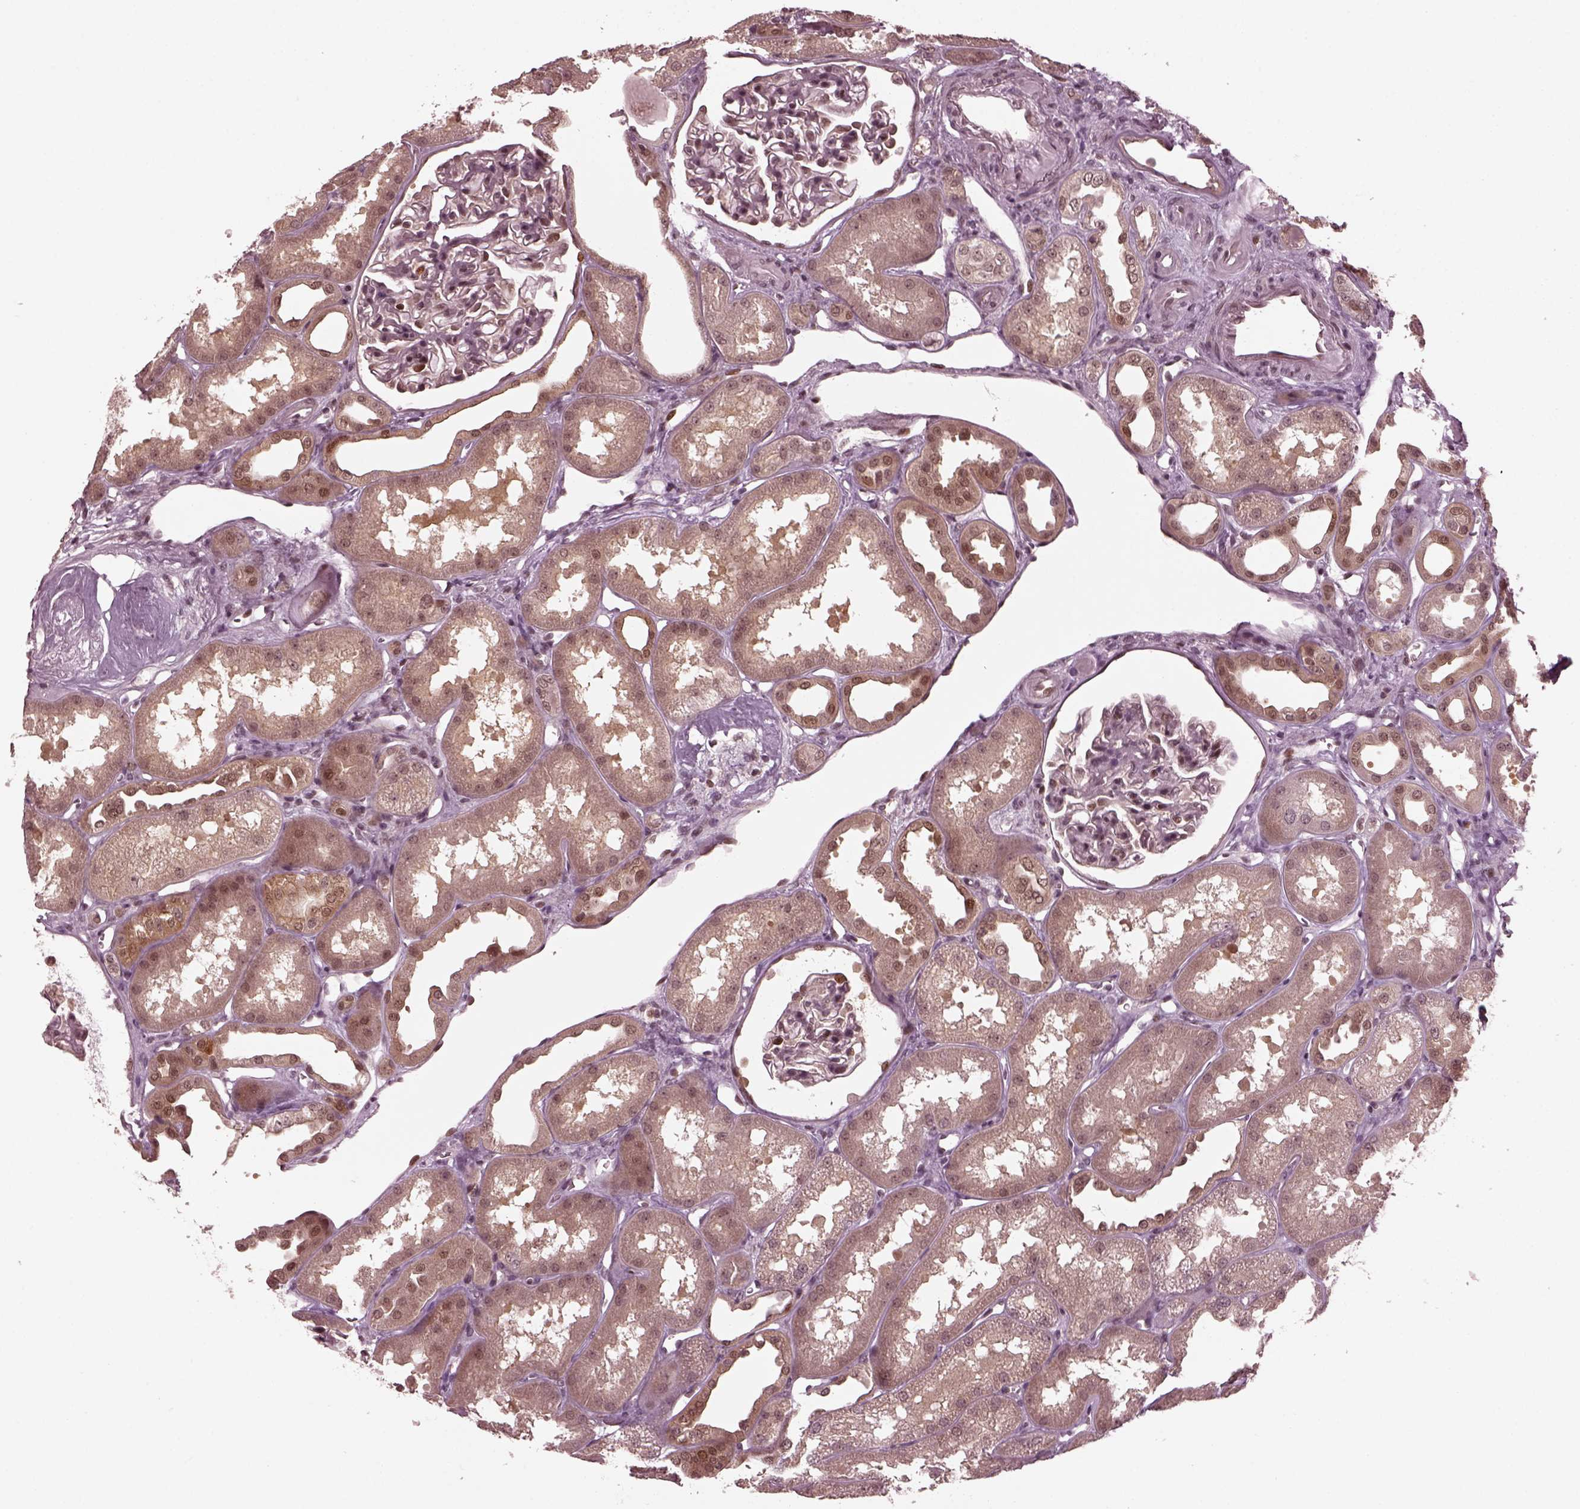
{"staining": {"intensity": "moderate", "quantity": "<25%", "location": "nuclear"}, "tissue": "kidney", "cell_type": "Cells in glomeruli", "image_type": "normal", "snomed": [{"axis": "morphology", "description": "Normal tissue, NOS"}, {"axis": "topography", "description": "Kidney"}], "caption": "Kidney stained with a brown dye shows moderate nuclear positive expression in about <25% of cells in glomeruli.", "gene": "TRIB3", "patient": {"sex": "male", "age": 61}}